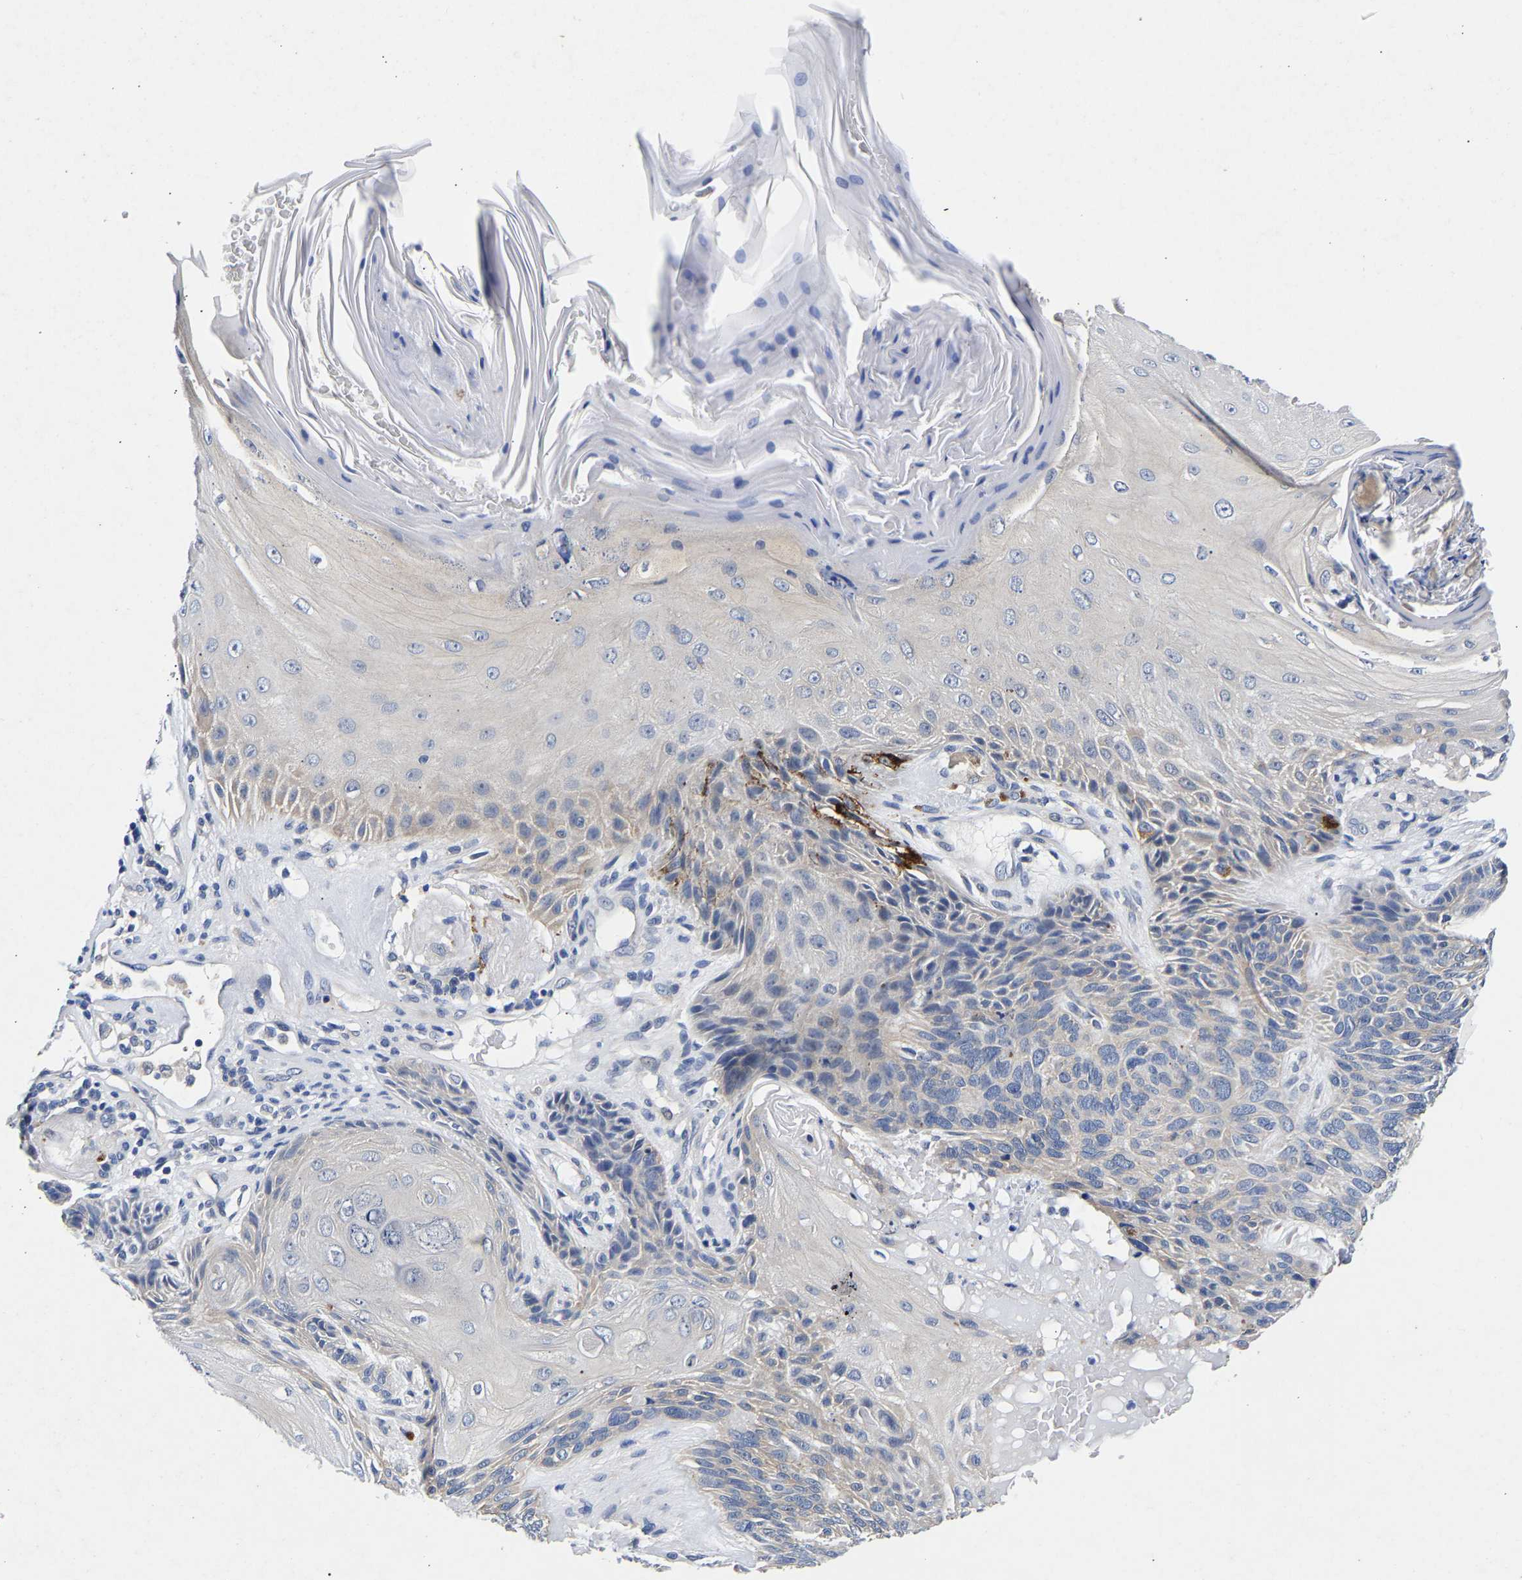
{"staining": {"intensity": "weak", "quantity": "<25%", "location": "cytoplasmic/membranous"}, "tissue": "skin cancer", "cell_type": "Tumor cells", "image_type": "cancer", "snomed": [{"axis": "morphology", "description": "Basal cell carcinoma"}, {"axis": "topography", "description": "Skin"}], "caption": "Tumor cells are negative for protein expression in human basal cell carcinoma (skin).", "gene": "CCDC6", "patient": {"sex": "male", "age": 55}}